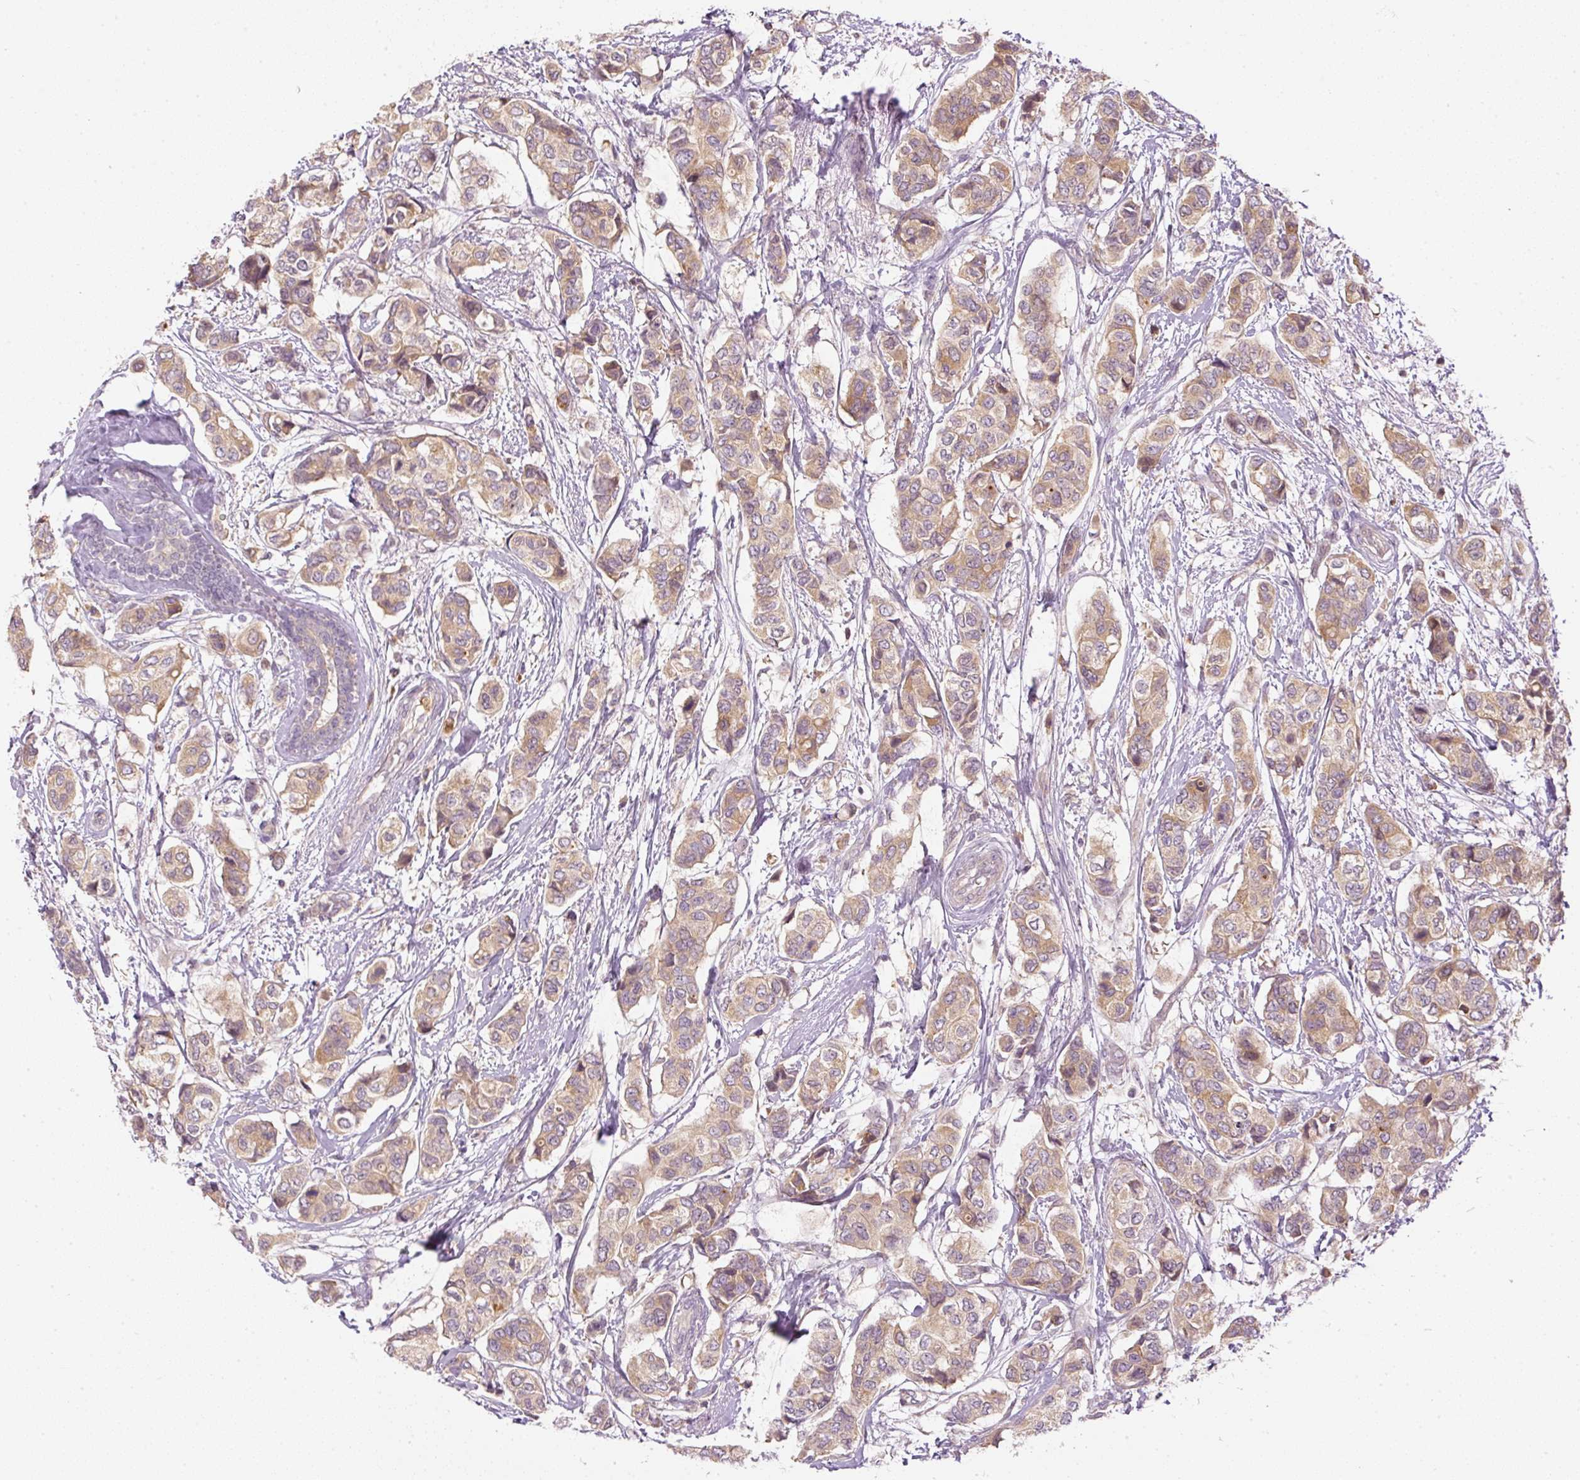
{"staining": {"intensity": "weak", "quantity": ">75%", "location": "cytoplasmic/membranous"}, "tissue": "breast cancer", "cell_type": "Tumor cells", "image_type": "cancer", "snomed": [{"axis": "morphology", "description": "Lobular carcinoma"}, {"axis": "topography", "description": "Breast"}], "caption": "The histopathology image reveals a brown stain indicating the presence of a protein in the cytoplasmic/membranous of tumor cells in lobular carcinoma (breast).", "gene": "CTTNBP2", "patient": {"sex": "female", "age": 51}}